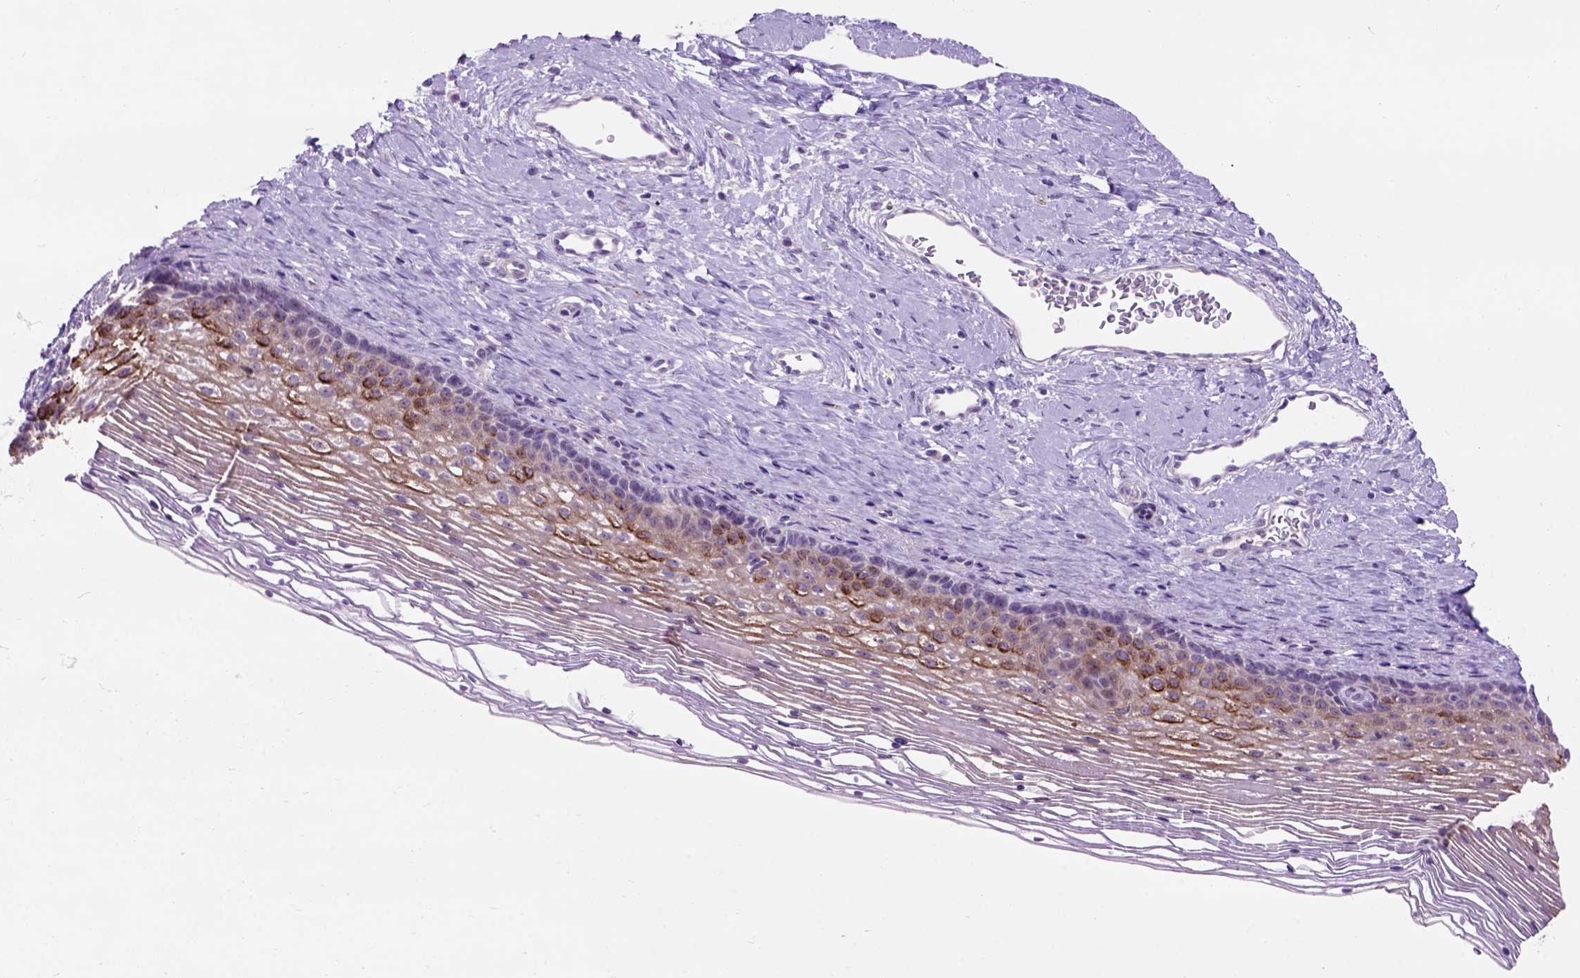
{"staining": {"intensity": "negative", "quantity": "none", "location": "none"}, "tissue": "cervix", "cell_type": "Glandular cells", "image_type": "normal", "snomed": [{"axis": "morphology", "description": "Normal tissue, NOS"}, {"axis": "topography", "description": "Cervix"}], "caption": "An immunohistochemistry image of benign cervix is shown. There is no staining in glandular cells of cervix.", "gene": "MAPT", "patient": {"sex": "female", "age": 34}}